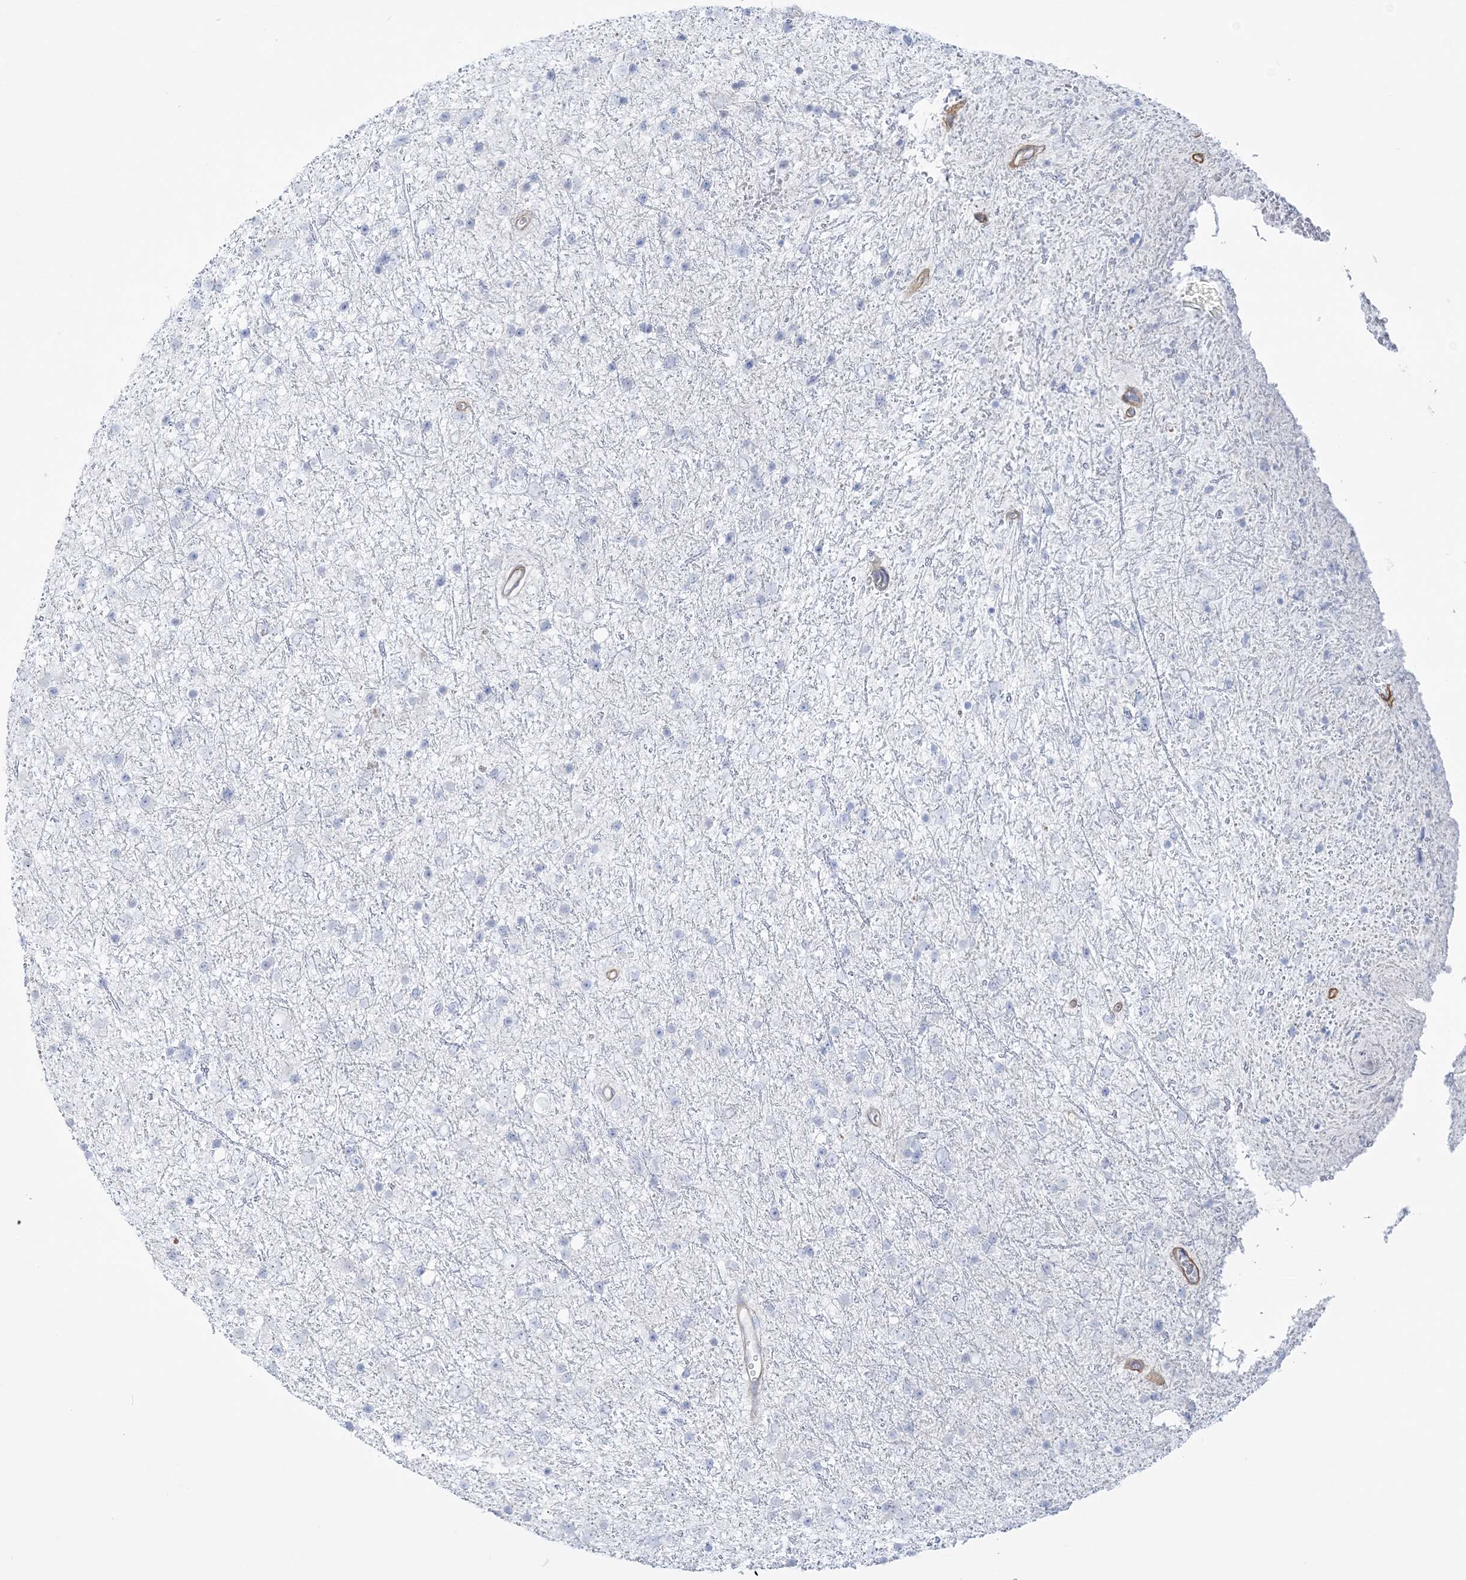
{"staining": {"intensity": "negative", "quantity": "none", "location": "none"}, "tissue": "glioma", "cell_type": "Tumor cells", "image_type": "cancer", "snomed": [{"axis": "morphology", "description": "Glioma, malignant, Low grade"}, {"axis": "topography", "description": "Cerebral cortex"}], "caption": "This is an immunohistochemistry image of glioma. There is no expression in tumor cells.", "gene": "ADGB", "patient": {"sex": "female", "age": 39}}